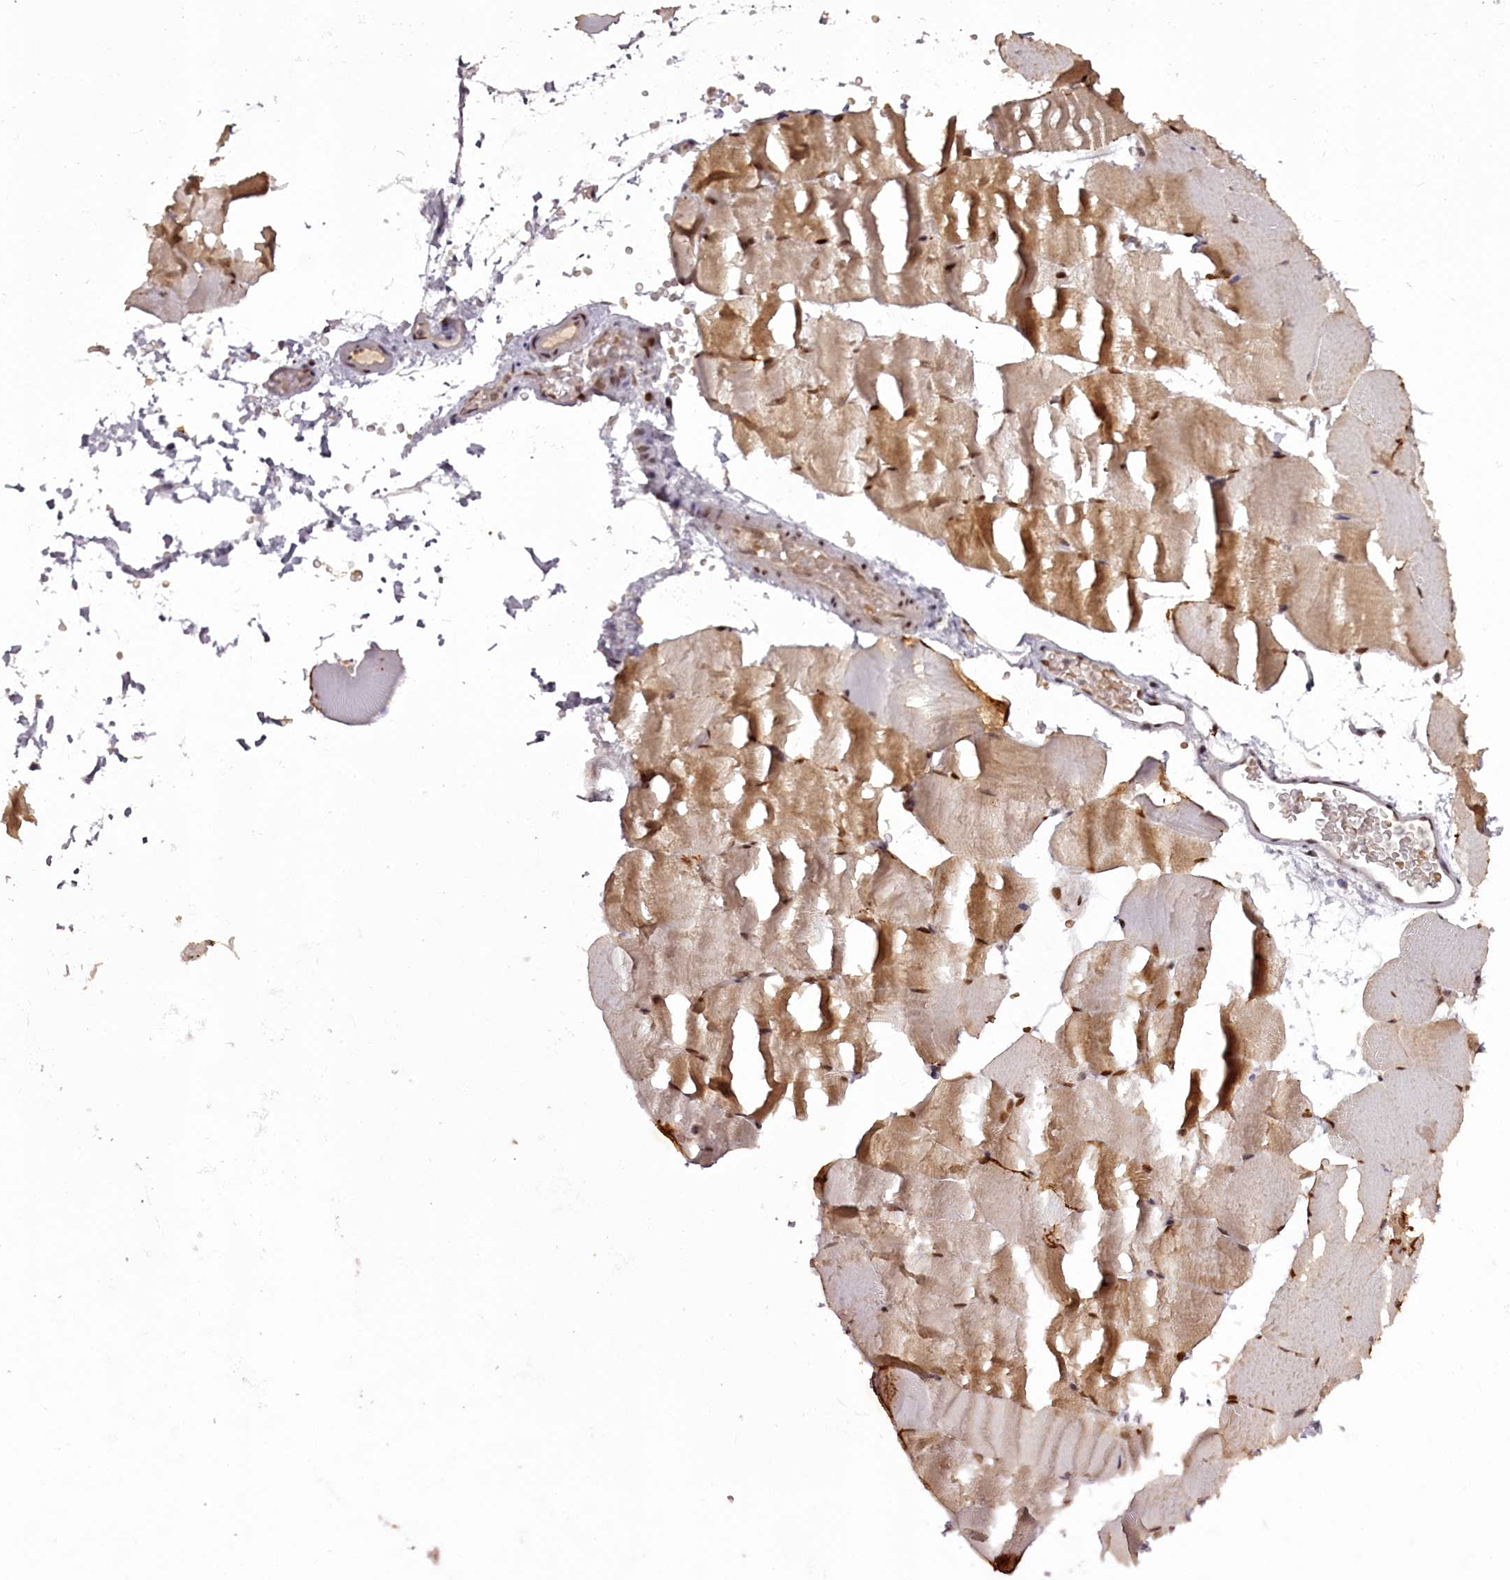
{"staining": {"intensity": "moderate", "quantity": "25%-75%", "location": "cytoplasmic/membranous,nuclear"}, "tissue": "skeletal muscle", "cell_type": "Myocytes", "image_type": "normal", "snomed": [{"axis": "morphology", "description": "Normal tissue, NOS"}, {"axis": "topography", "description": "Skeletal muscle"}, {"axis": "topography", "description": "Parathyroid gland"}], "caption": "Immunohistochemistry staining of benign skeletal muscle, which shows medium levels of moderate cytoplasmic/membranous,nuclear expression in about 25%-75% of myocytes indicating moderate cytoplasmic/membranous,nuclear protein positivity. The staining was performed using DAB (3,3'-diaminobenzidine) (brown) for protein detection and nuclei were counterstained in hematoxylin (blue).", "gene": "THYN1", "patient": {"sex": "female", "age": 37}}